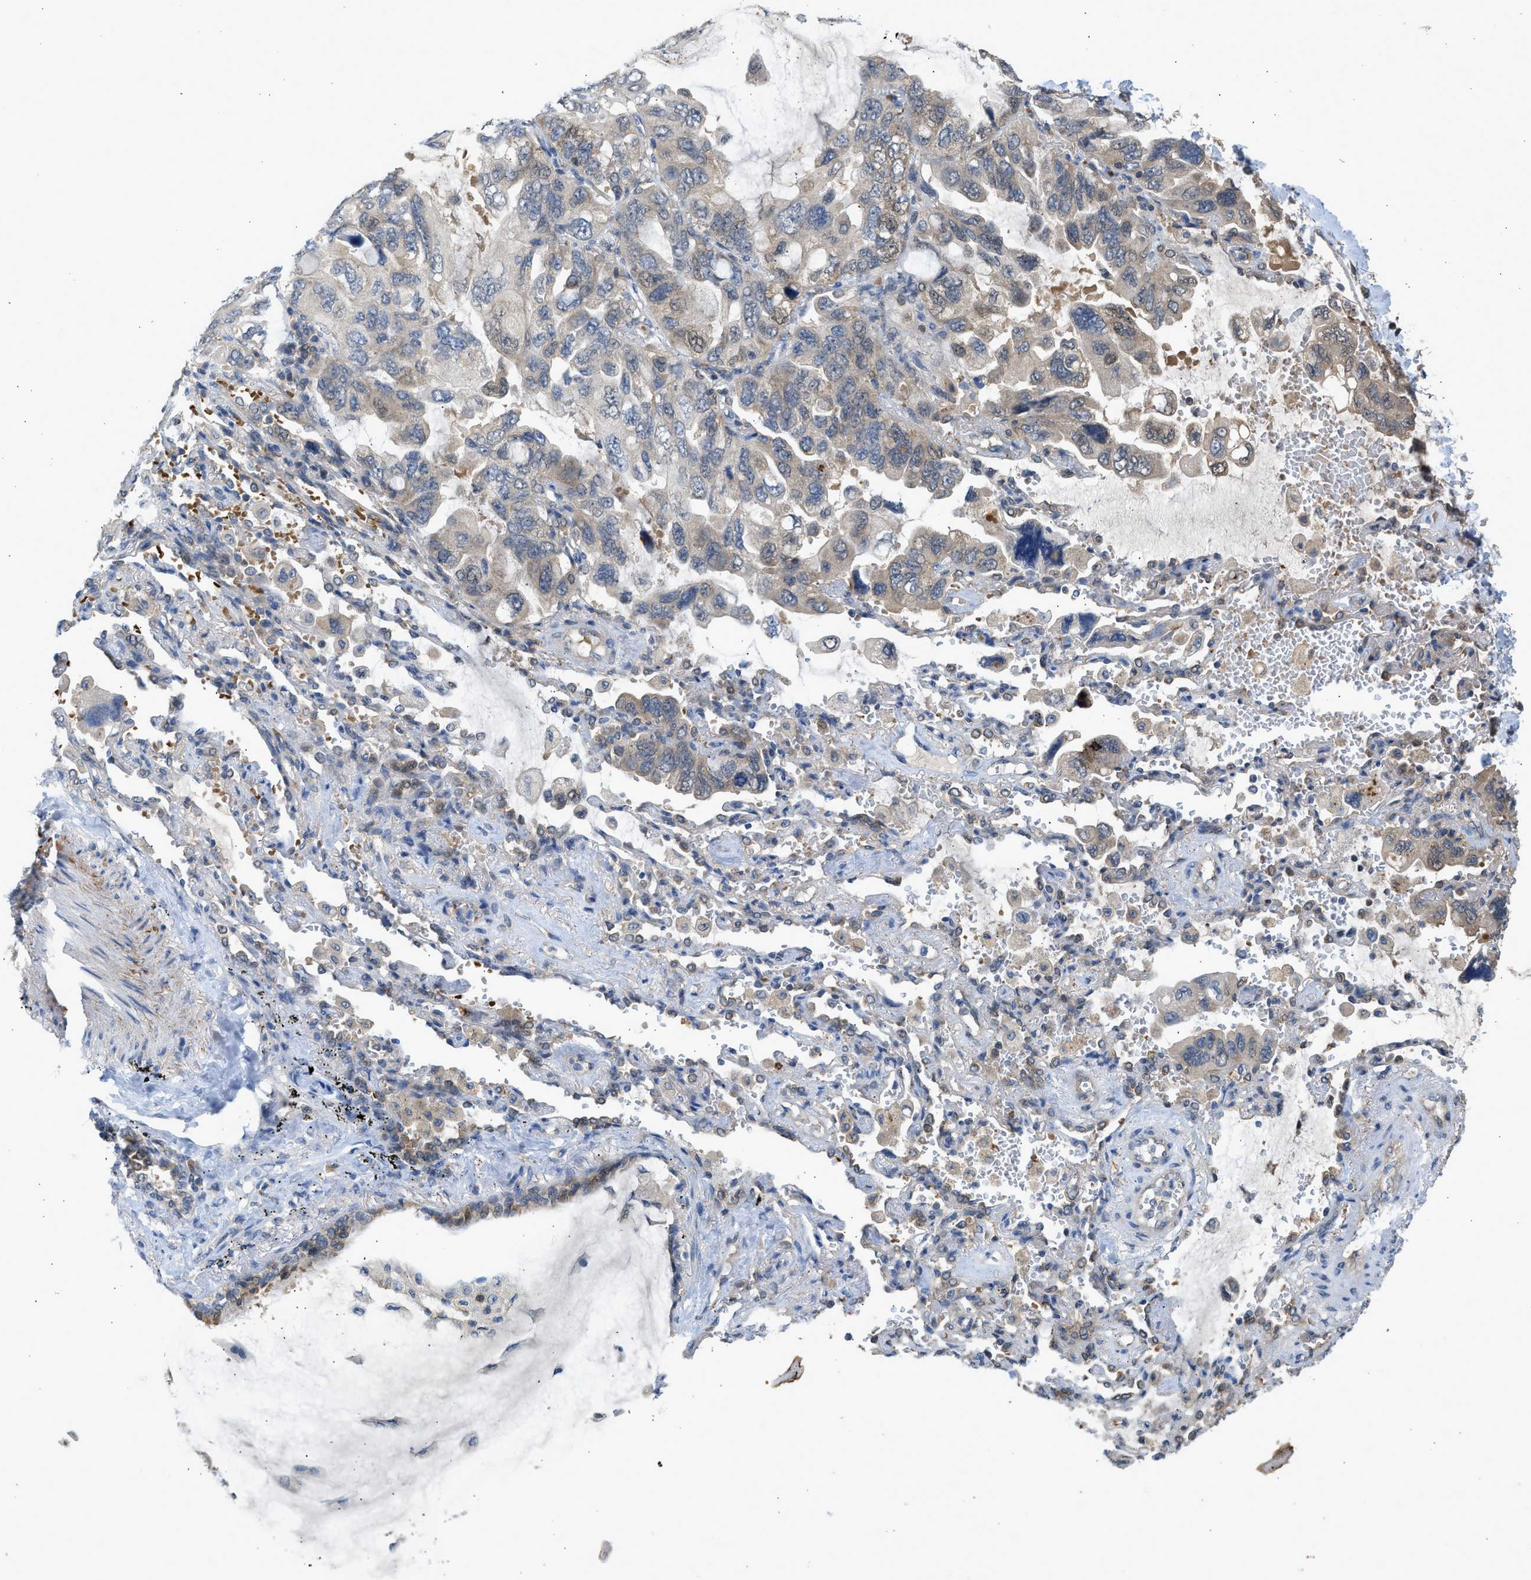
{"staining": {"intensity": "weak", "quantity": "<25%", "location": "cytoplasmic/membranous"}, "tissue": "lung cancer", "cell_type": "Tumor cells", "image_type": "cancer", "snomed": [{"axis": "morphology", "description": "Squamous cell carcinoma, NOS"}, {"axis": "topography", "description": "Lung"}], "caption": "Immunohistochemistry image of human squamous cell carcinoma (lung) stained for a protein (brown), which reveals no positivity in tumor cells.", "gene": "MAPK7", "patient": {"sex": "female", "age": 73}}